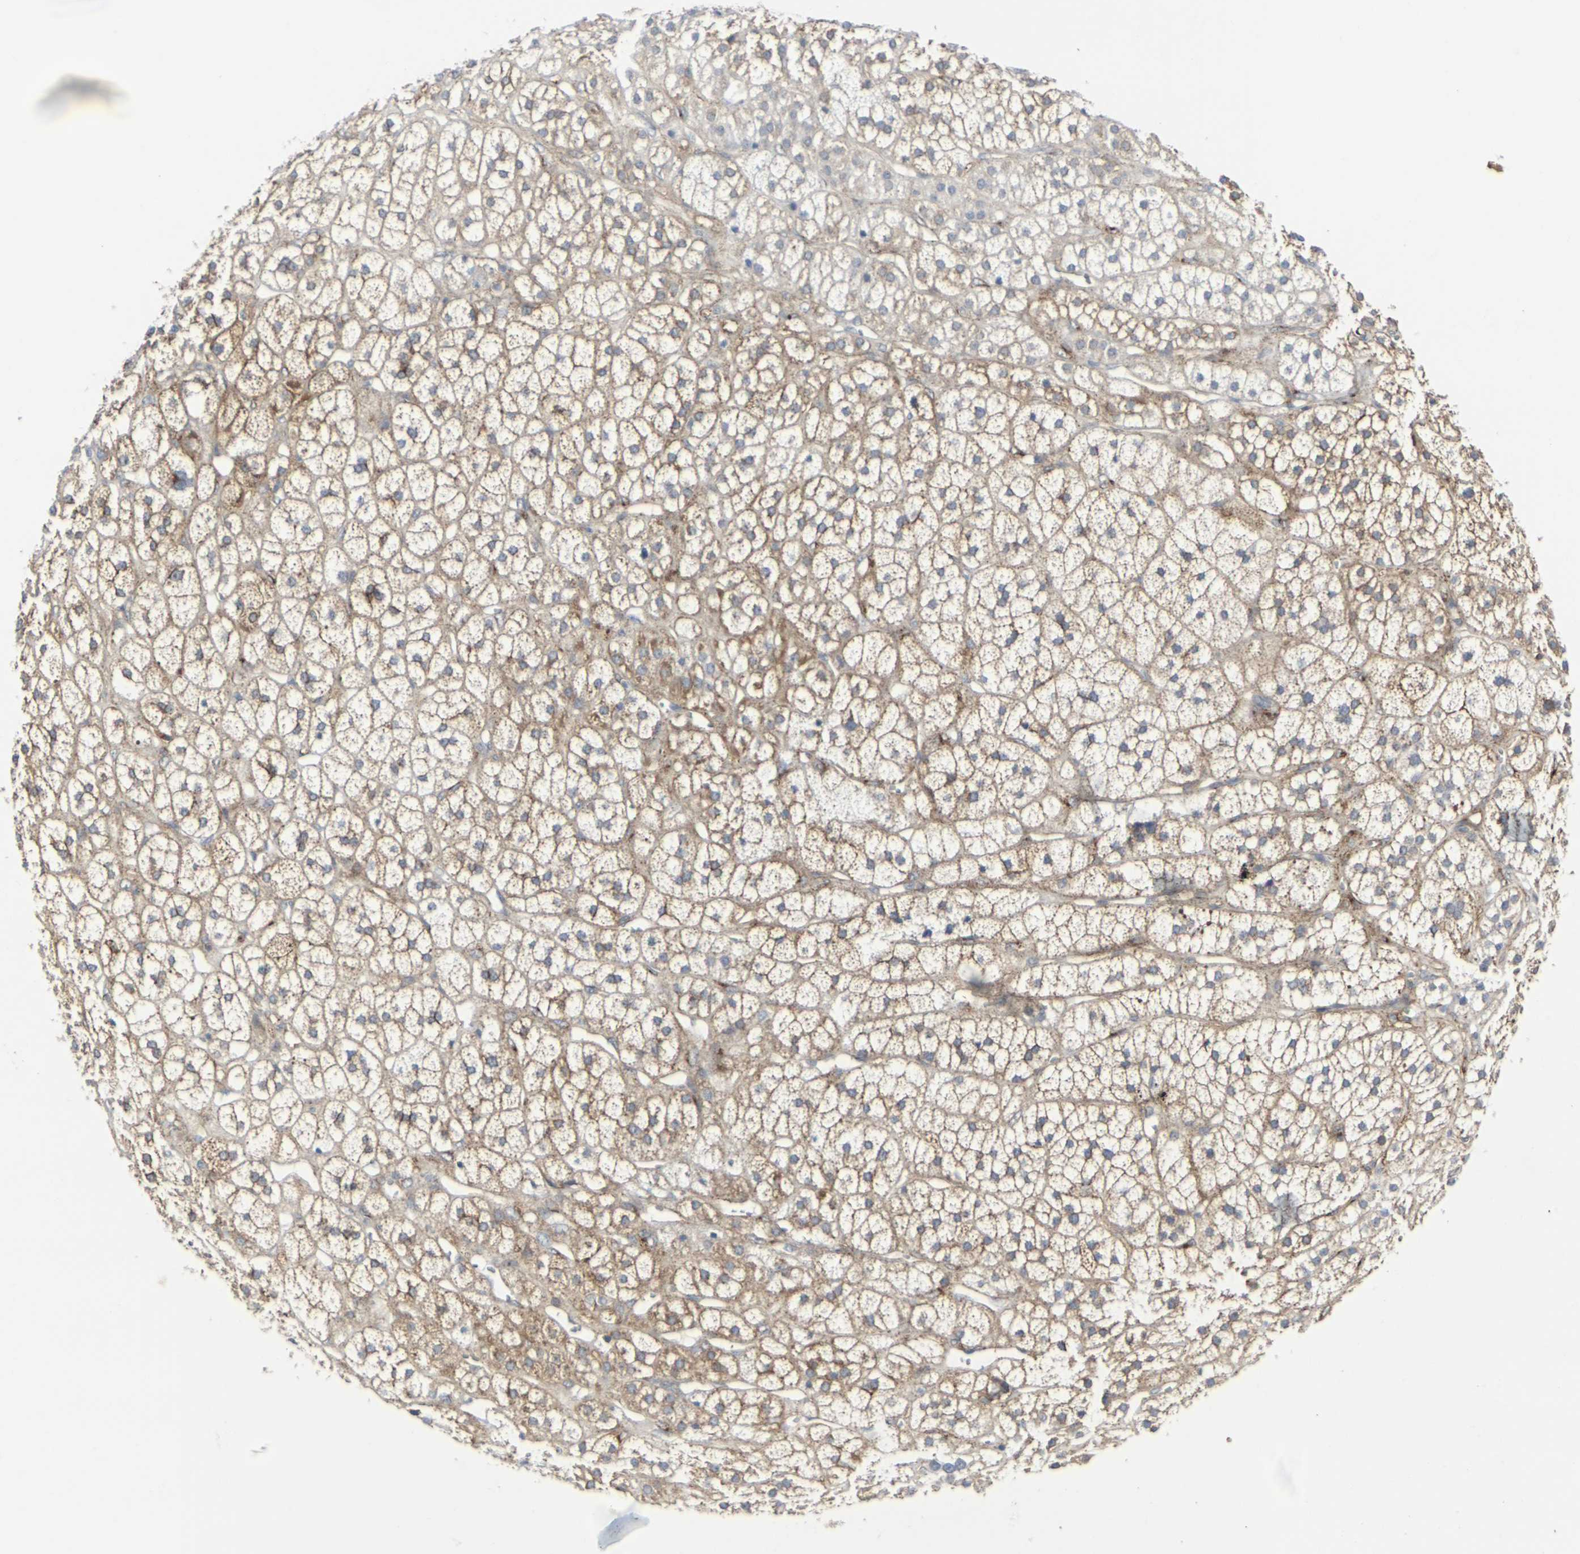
{"staining": {"intensity": "moderate", "quantity": ">75%", "location": "cytoplasmic/membranous"}, "tissue": "adrenal gland", "cell_type": "Glandular cells", "image_type": "normal", "snomed": [{"axis": "morphology", "description": "Normal tissue, NOS"}, {"axis": "topography", "description": "Adrenal gland"}], "caption": "Protein staining displays moderate cytoplasmic/membranous expression in about >75% of glandular cells in unremarkable adrenal gland.", "gene": "MYOF", "patient": {"sex": "male", "age": 56}}